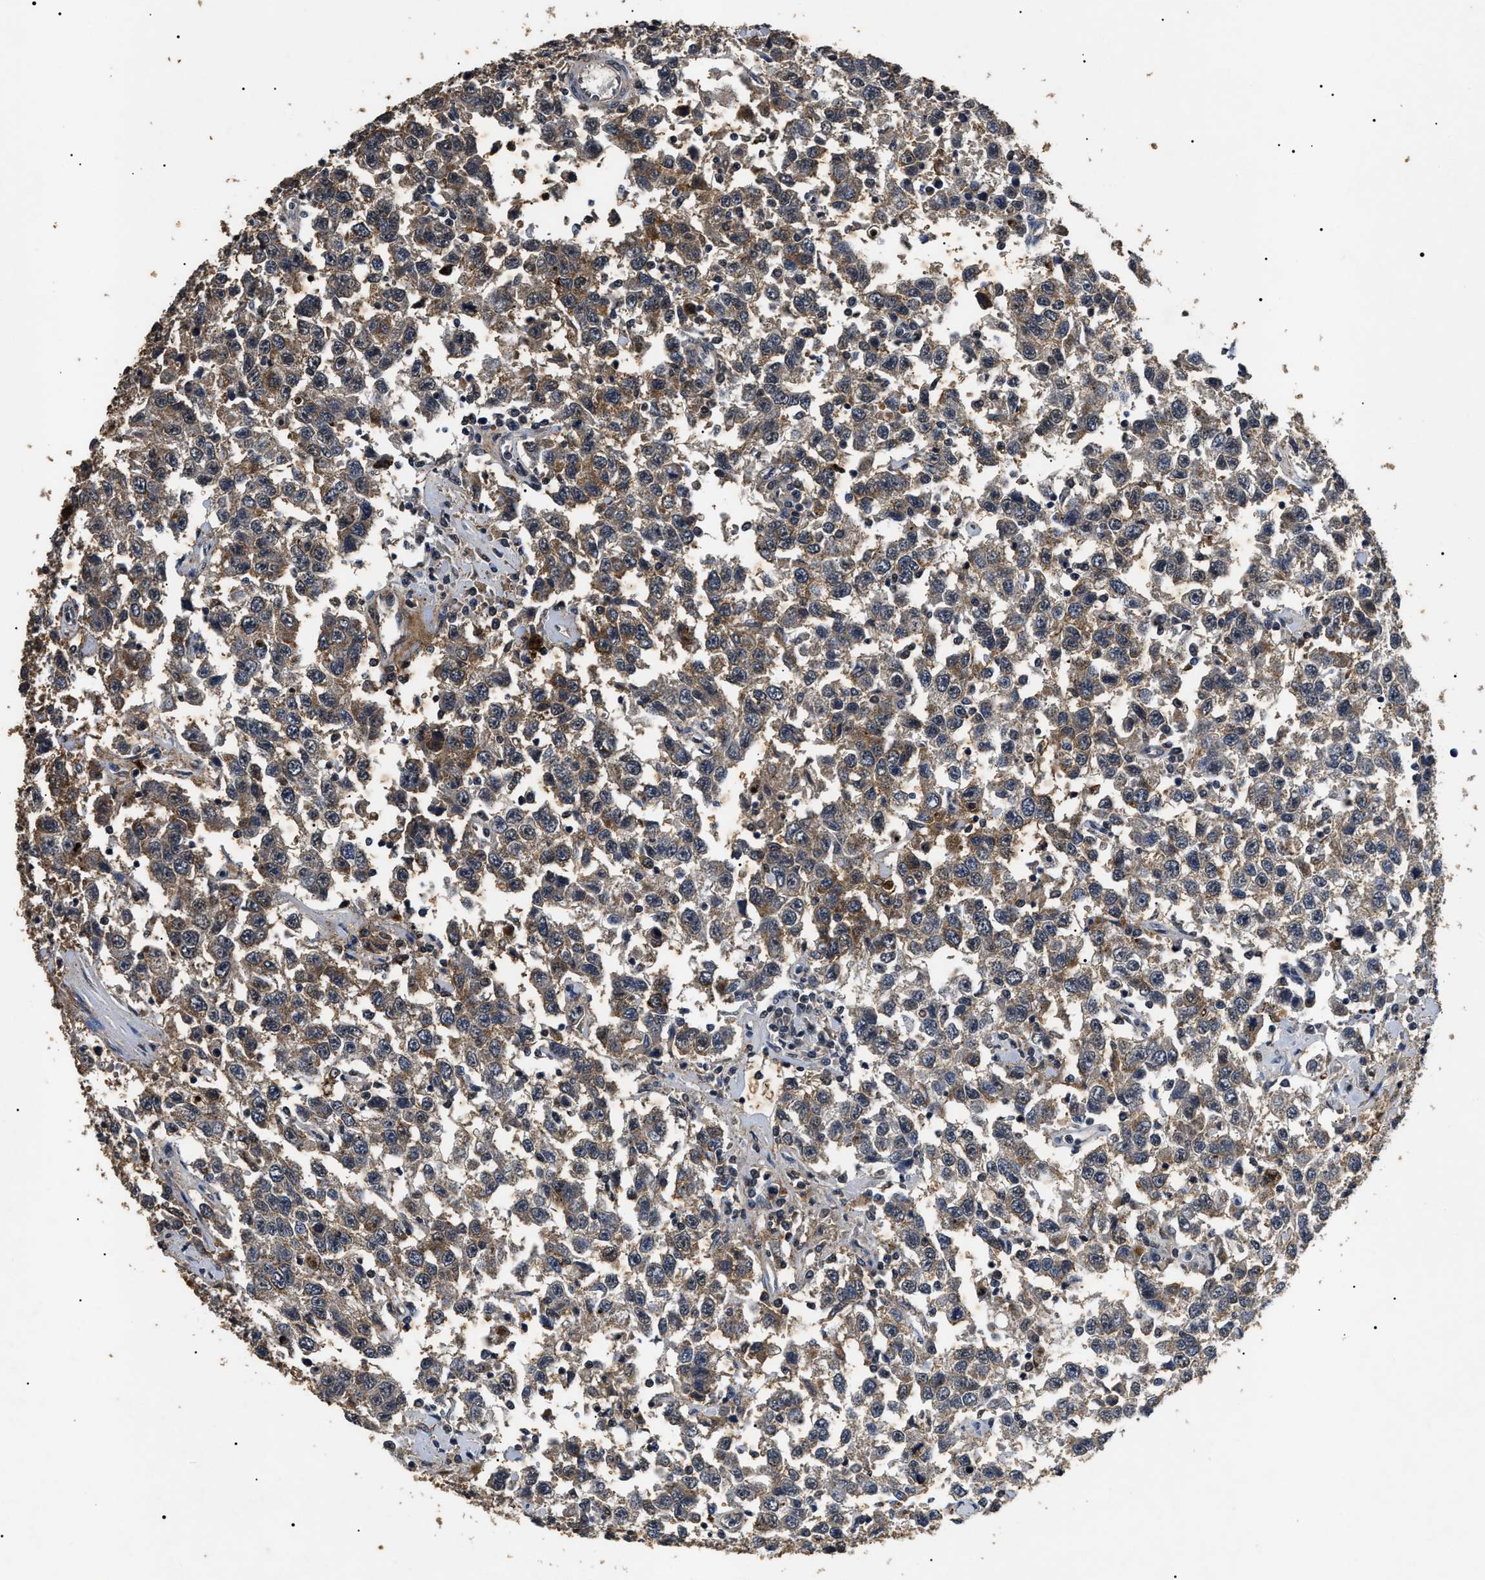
{"staining": {"intensity": "weak", "quantity": "25%-75%", "location": "cytoplasmic/membranous"}, "tissue": "testis cancer", "cell_type": "Tumor cells", "image_type": "cancer", "snomed": [{"axis": "morphology", "description": "Seminoma, NOS"}, {"axis": "topography", "description": "Testis"}], "caption": "Approximately 25%-75% of tumor cells in testis cancer exhibit weak cytoplasmic/membranous protein expression as visualized by brown immunohistochemical staining.", "gene": "ANP32E", "patient": {"sex": "male", "age": 41}}